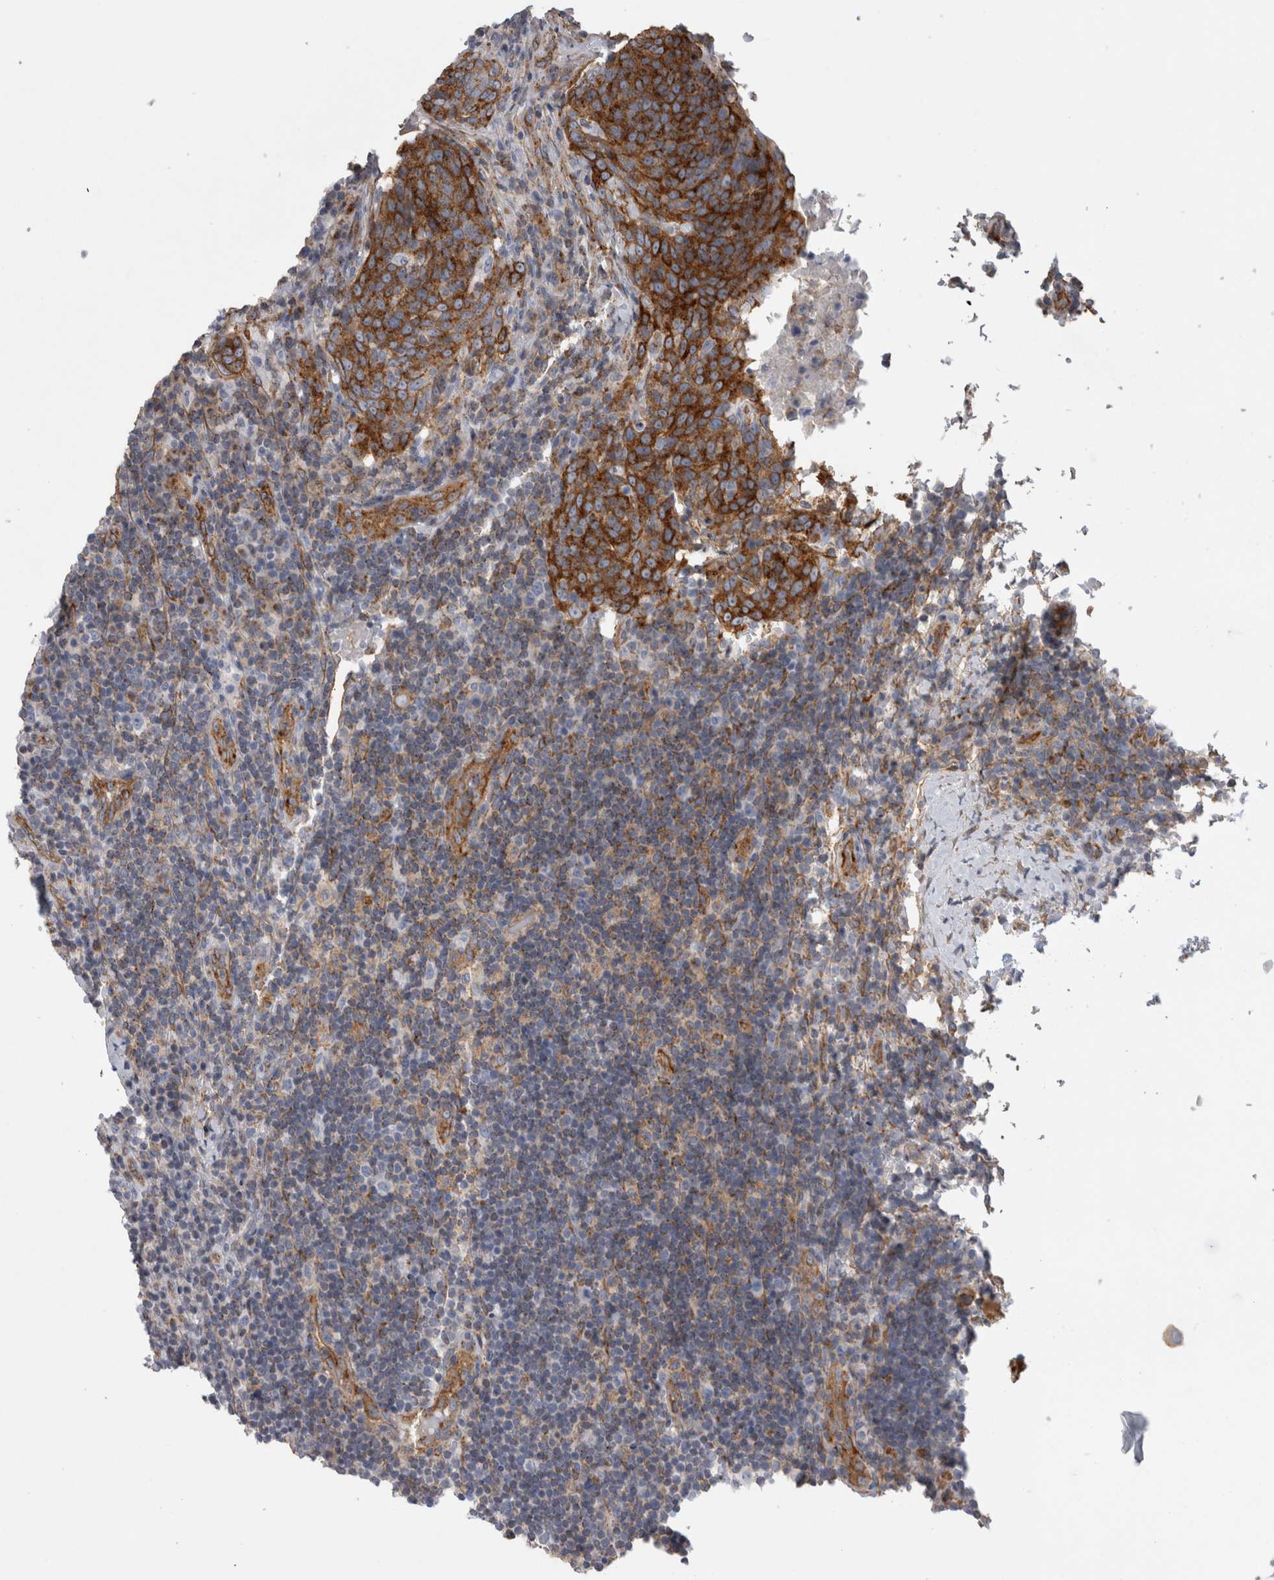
{"staining": {"intensity": "strong", "quantity": ">75%", "location": "cytoplasmic/membranous"}, "tissue": "head and neck cancer", "cell_type": "Tumor cells", "image_type": "cancer", "snomed": [{"axis": "morphology", "description": "Squamous cell carcinoma, NOS"}, {"axis": "morphology", "description": "Squamous cell carcinoma, metastatic, NOS"}, {"axis": "topography", "description": "Lymph node"}, {"axis": "topography", "description": "Head-Neck"}], "caption": "Tumor cells display high levels of strong cytoplasmic/membranous staining in approximately >75% of cells in human head and neck cancer.", "gene": "ATXN3", "patient": {"sex": "male", "age": 62}}